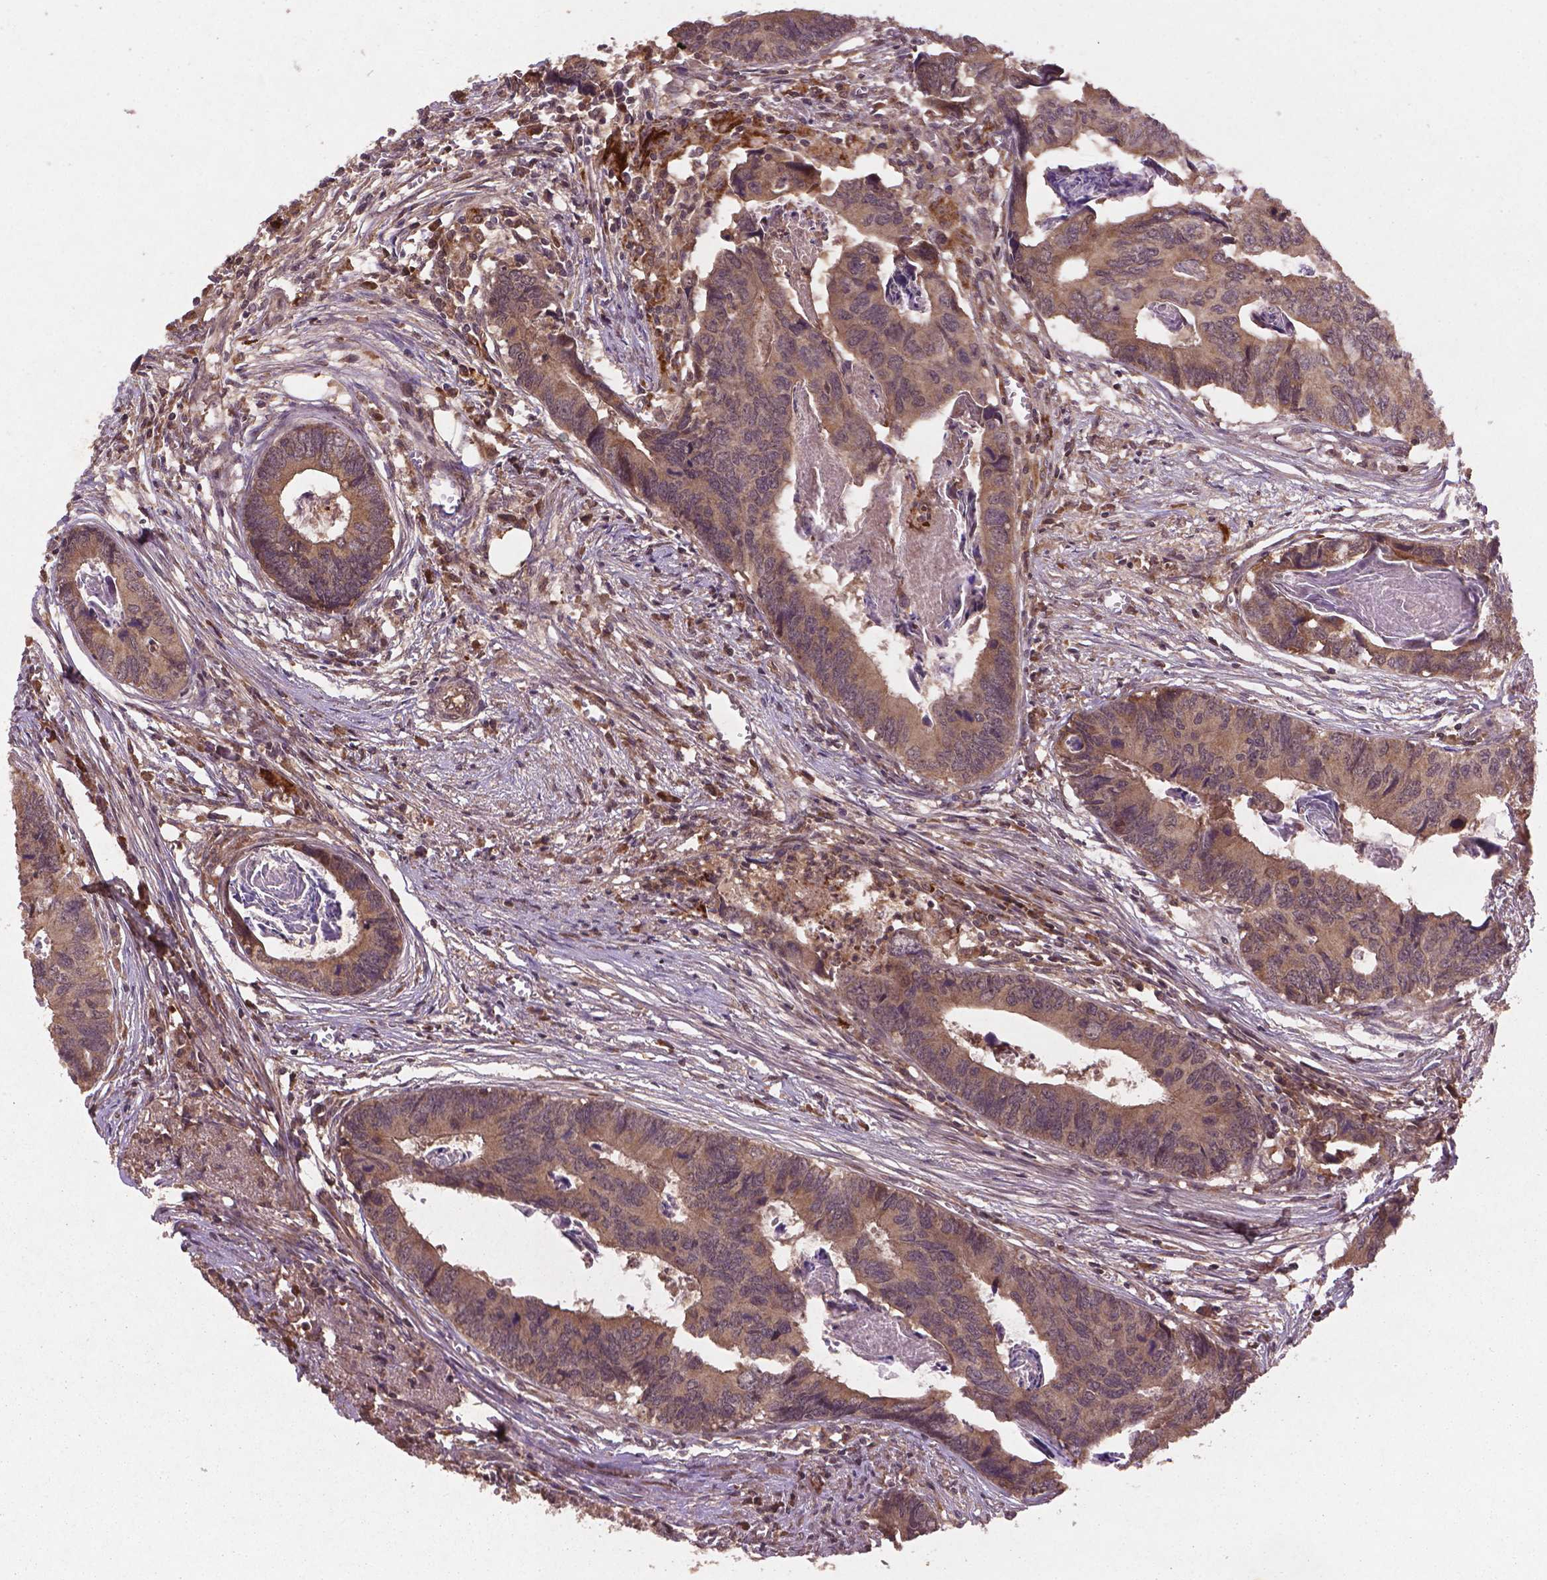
{"staining": {"intensity": "weak", "quantity": ">75%", "location": "cytoplasmic/membranous"}, "tissue": "colorectal cancer", "cell_type": "Tumor cells", "image_type": "cancer", "snomed": [{"axis": "morphology", "description": "Adenocarcinoma, NOS"}, {"axis": "topography", "description": "Colon"}], "caption": "Immunohistochemical staining of colorectal cancer exhibits low levels of weak cytoplasmic/membranous staining in approximately >75% of tumor cells. Using DAB (brown) and hematoxylin (blue) stains, captured at high magnification using brightfield microscopy.", "gene": "NIPAL2", "patient": {"sex": "female", "age": 82}}